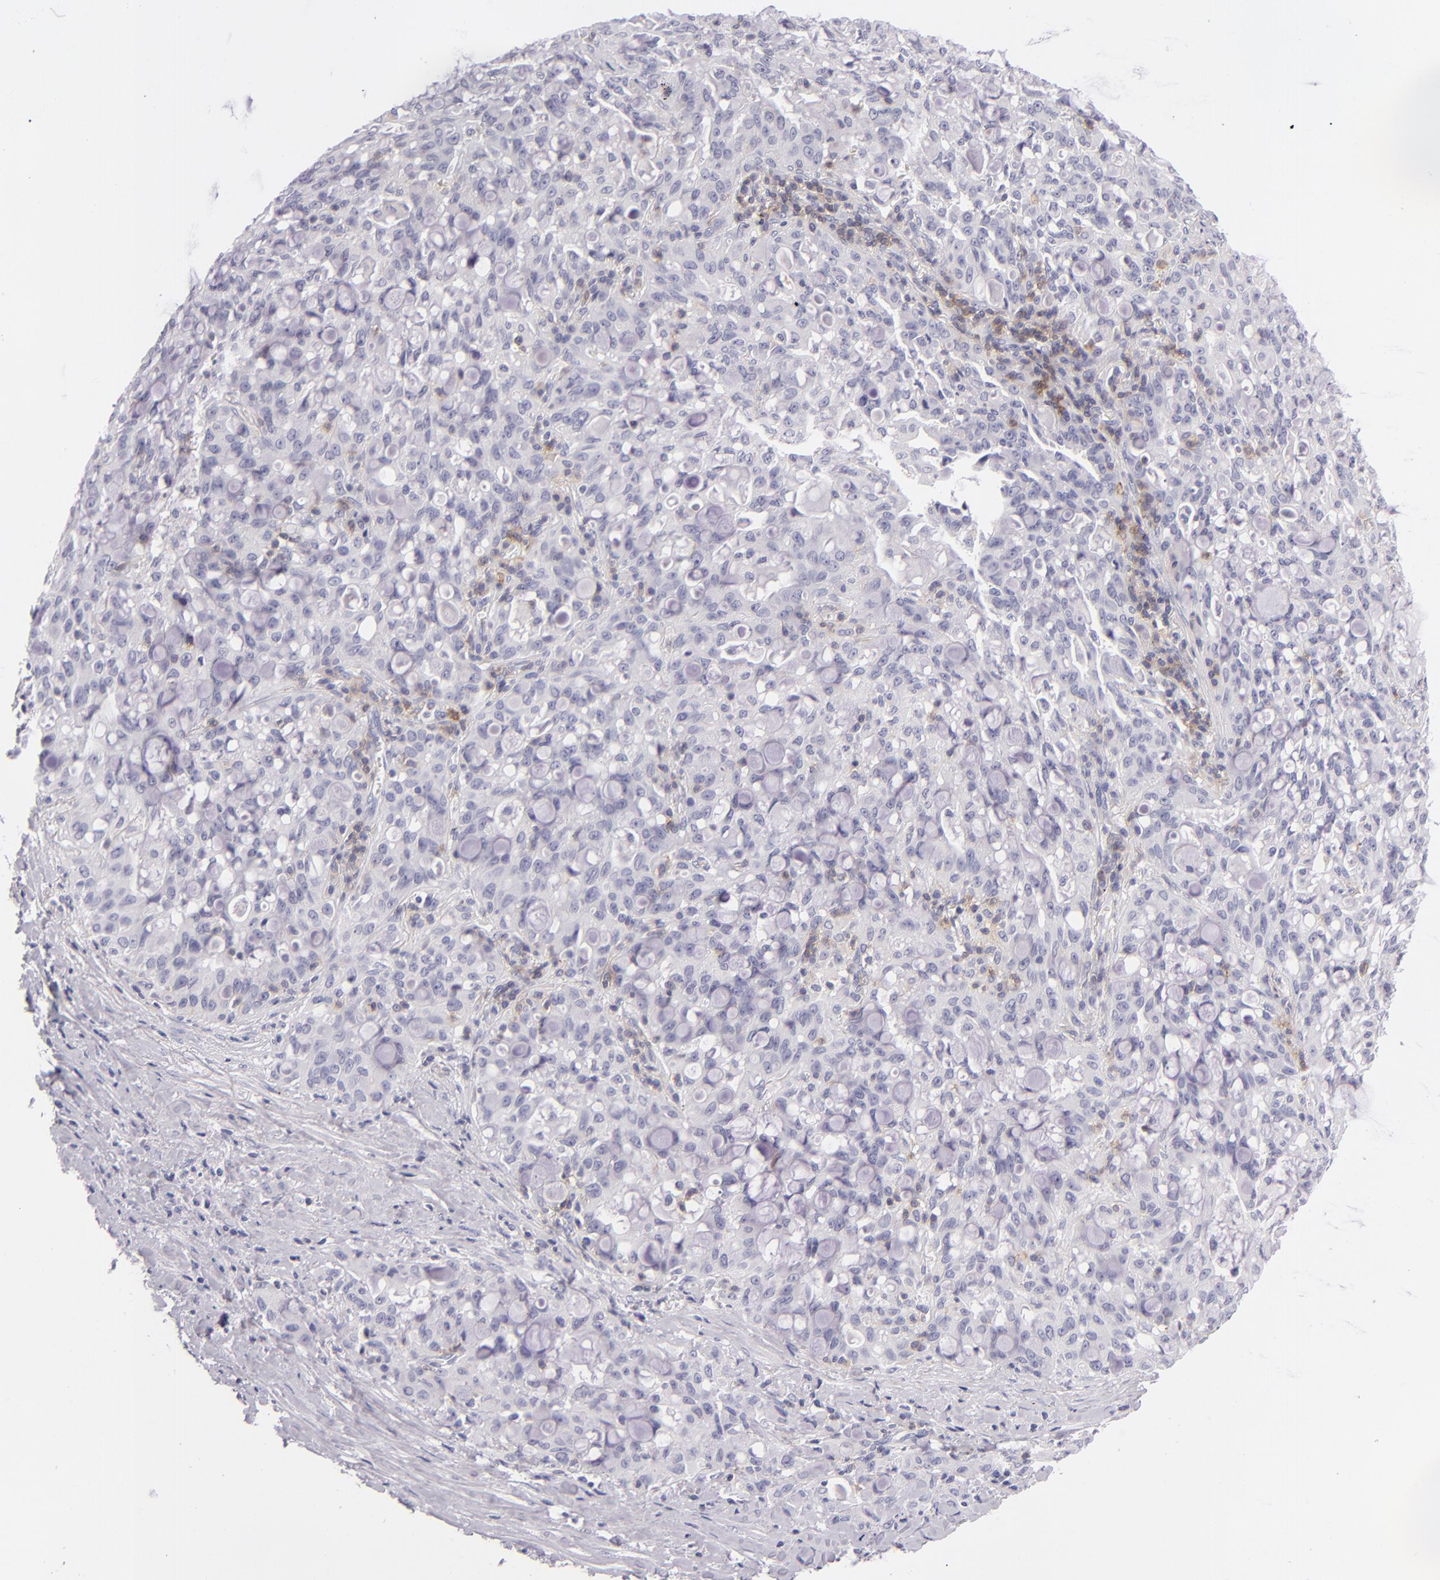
{"staining": {"intensity": "negative", "quantity": "none", "location": "none"}, "tissue": "lung cancer", "cell_type": "Tumor cells", "image_type": "cancer", "snomed": [{"axis": "morphology", "description": "Adenocarcinoma, NOS"}, {"axis": "topography", "description": "Lung"}], "caption": "IHC of human lung cancer (adenocarcinoma) exhibits no expression in tumor cells.", "gene": "CD48", "patient": {"sex": "female", "age": 44}}